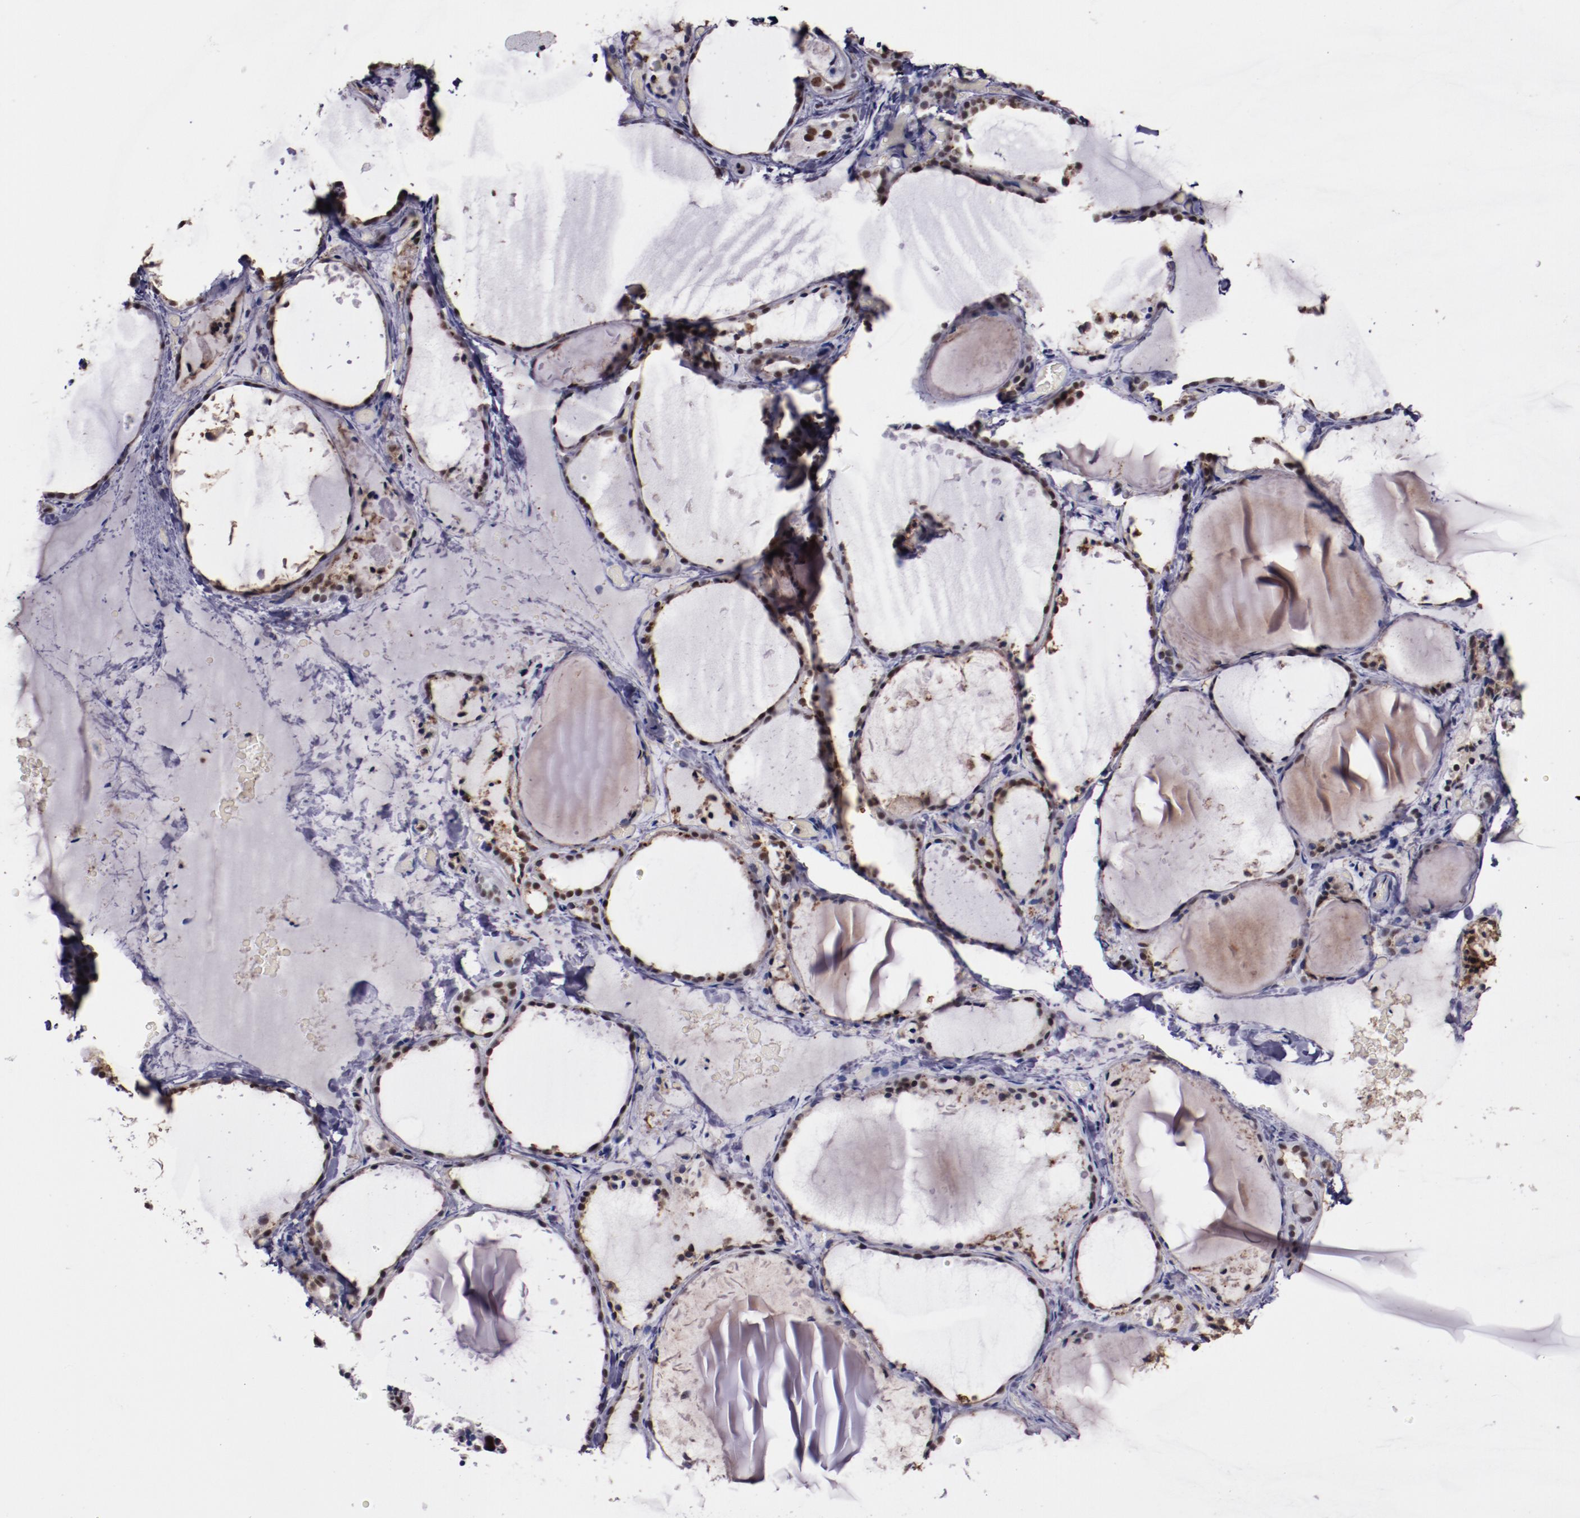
{"staining": {"intensity": "strong", "quantity": ">75%", "location": "nuclear"}, "tissue": "thyroid gland", "cell_type": "Glandular cells", "image_type": "normal", "snomed": [{"axis": "morphology", "description": "Normal tissue, NOS"}, {"axis": "topography", "description": "Thyroid gland"}], "caption": "Protein staining exhibits strong nuclear staining in approximately >75% of glandular cells in benign thyroid gland.", "gene": "PPP4R3A", "patient": {"sex": "female", "age": 22}}